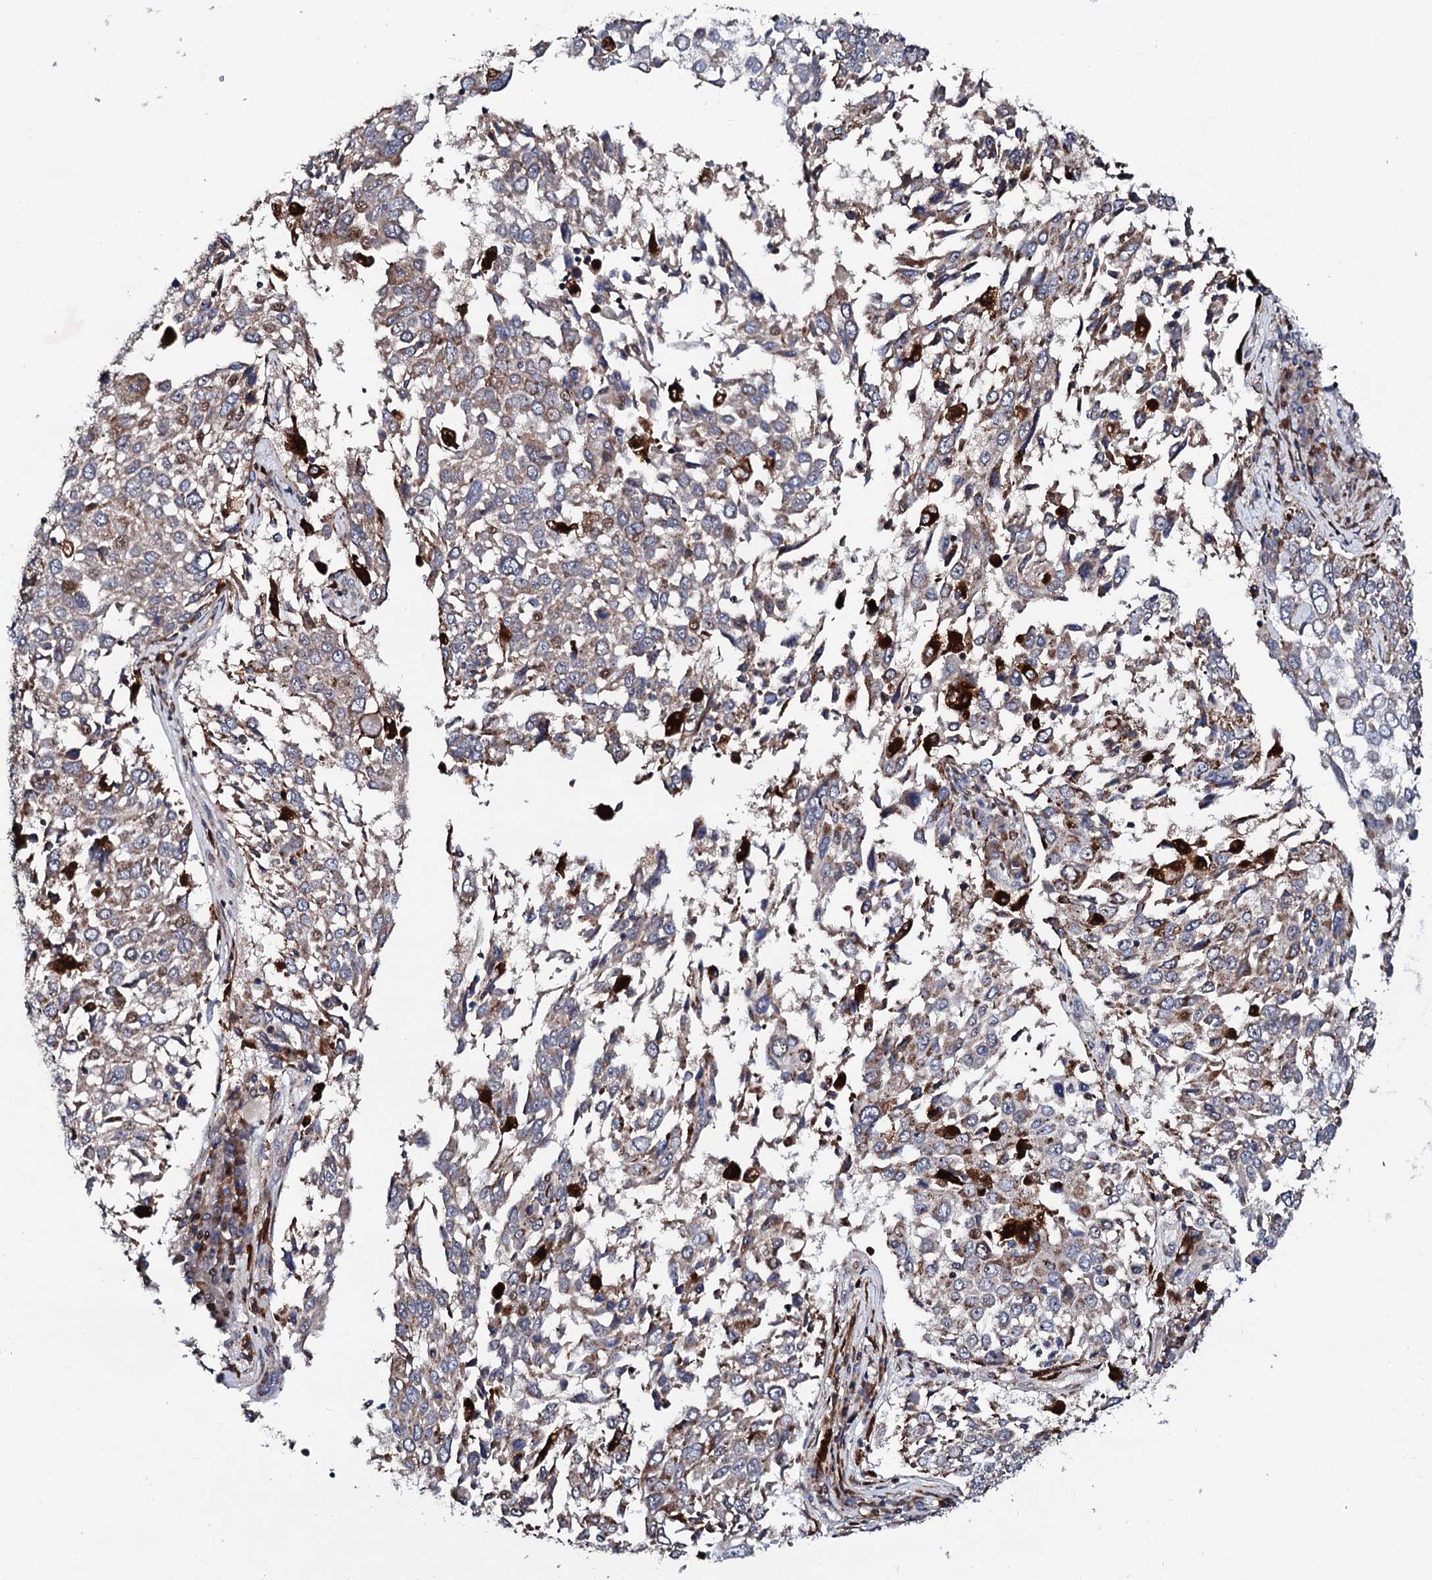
{"staining": {"intensity": "moderate", "quantity": "25%-75%", "location": "cytoplasmic/membranous"}, "tissue": "lung cancer", "cell_type": "Tumor cells", "image_type": "cancer", "snomed": [{"axis": "morphology", "description": "Squamous cell carcinoma, NOS"}, {"axis": "topography", "description": "Lung"}], "caption": "Immunohistochemical staining of human lung cancer shows medium levels of moderate cytoplasmic/membranous protein expression in about 25%-75% of tumor cells.", "gene": "TCIRG1", "patient": {"sex": "male", "age": 65}}